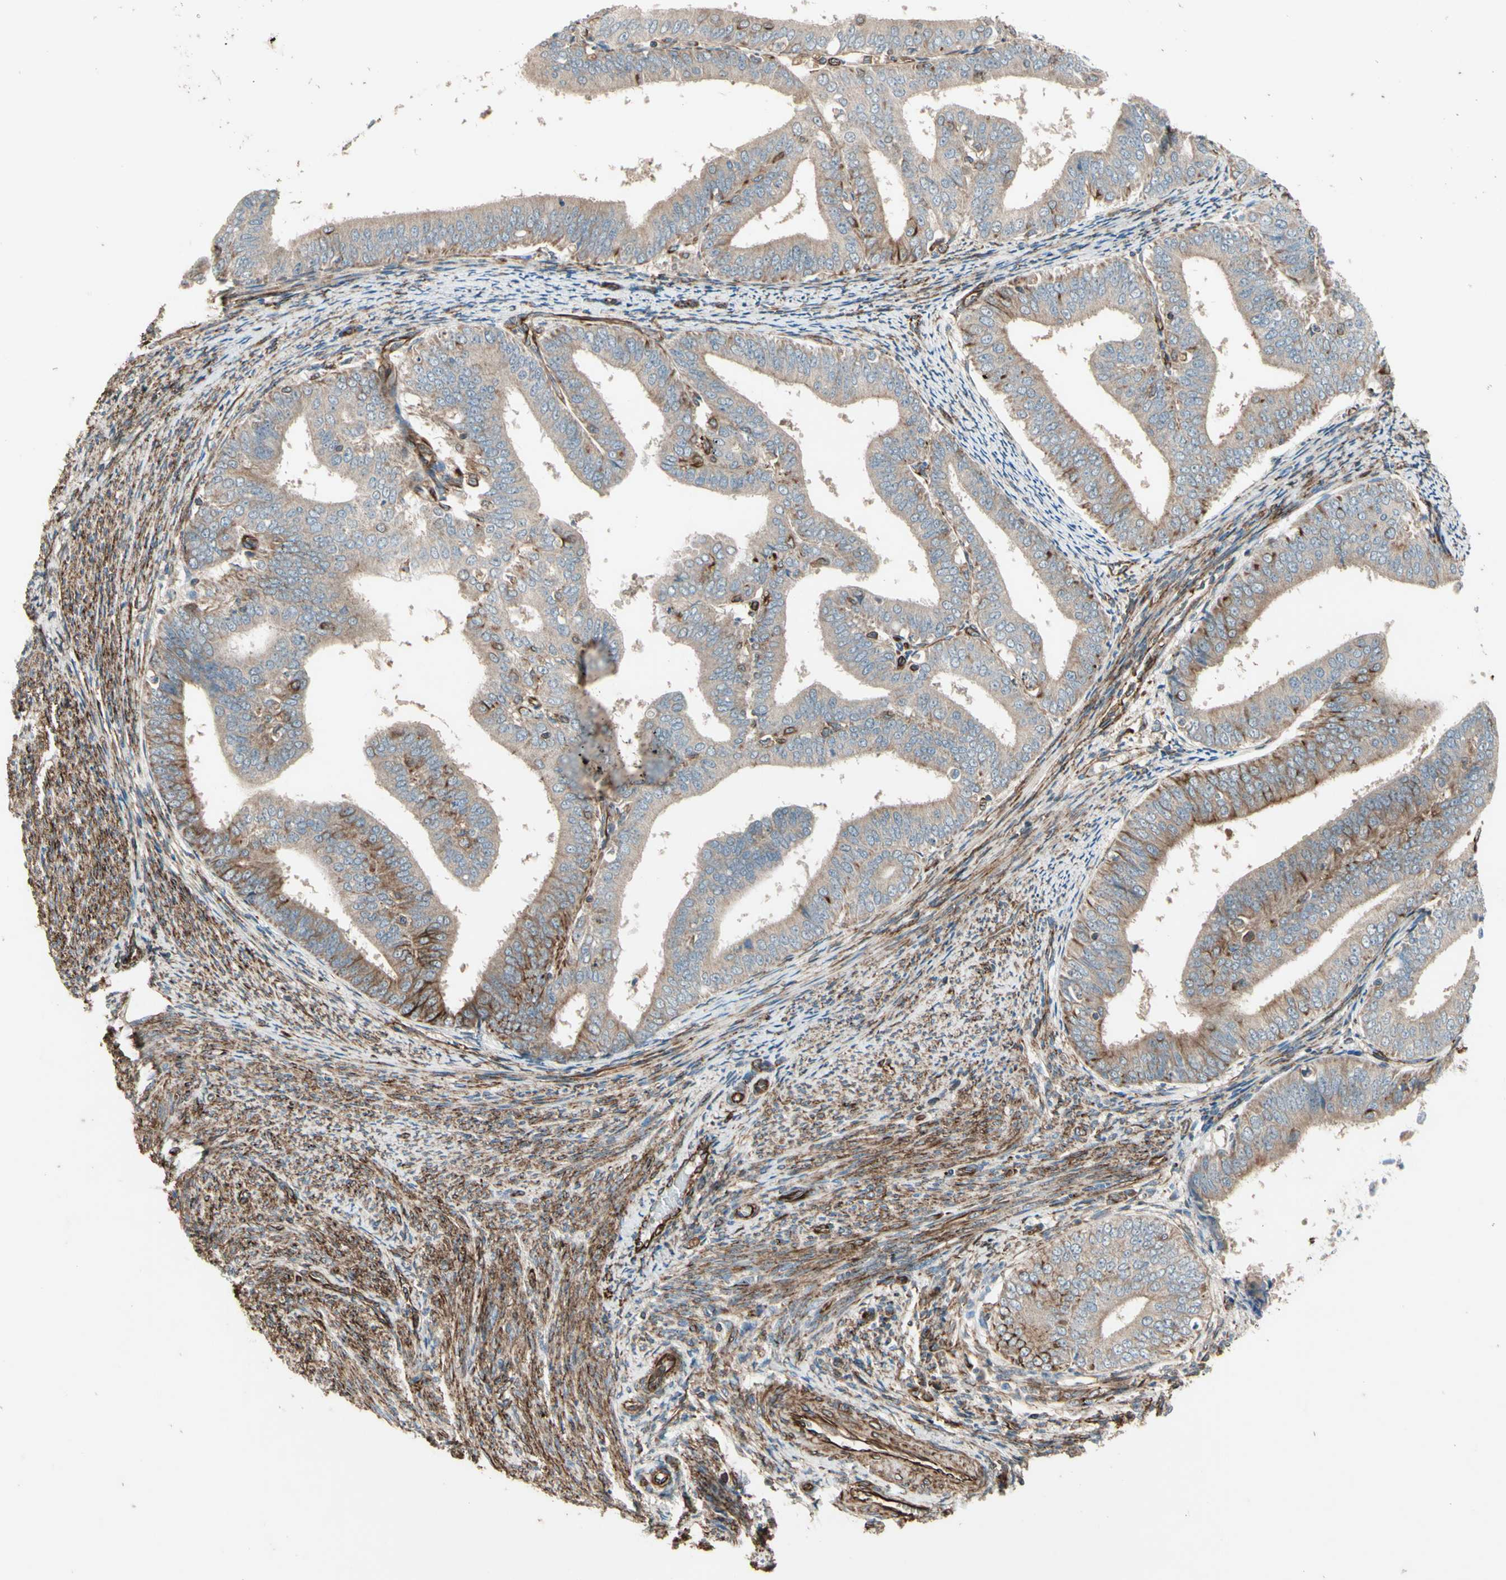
{"staining": {"intensity": "weak", "quantity": "25%-75%", "location": "cytoplasmic/membranous"}, "tissue": "endometrial cancer", "cell_type": "Tumor cells", "image_type": "cancer", "snomed": [{"axis": "morphology", "description": "Adenocarcinoma, NOS"}, {"axis": "topography", "description": "Endometrium"}], "caption": "The micrograph exhibits a brown stain indicating the presence of a protein in the cytoplasmic/membranous of tumor cells in endometrial cancer.", "gene": "TRAF2", "patient": {"sex": "female", "age": 63}}